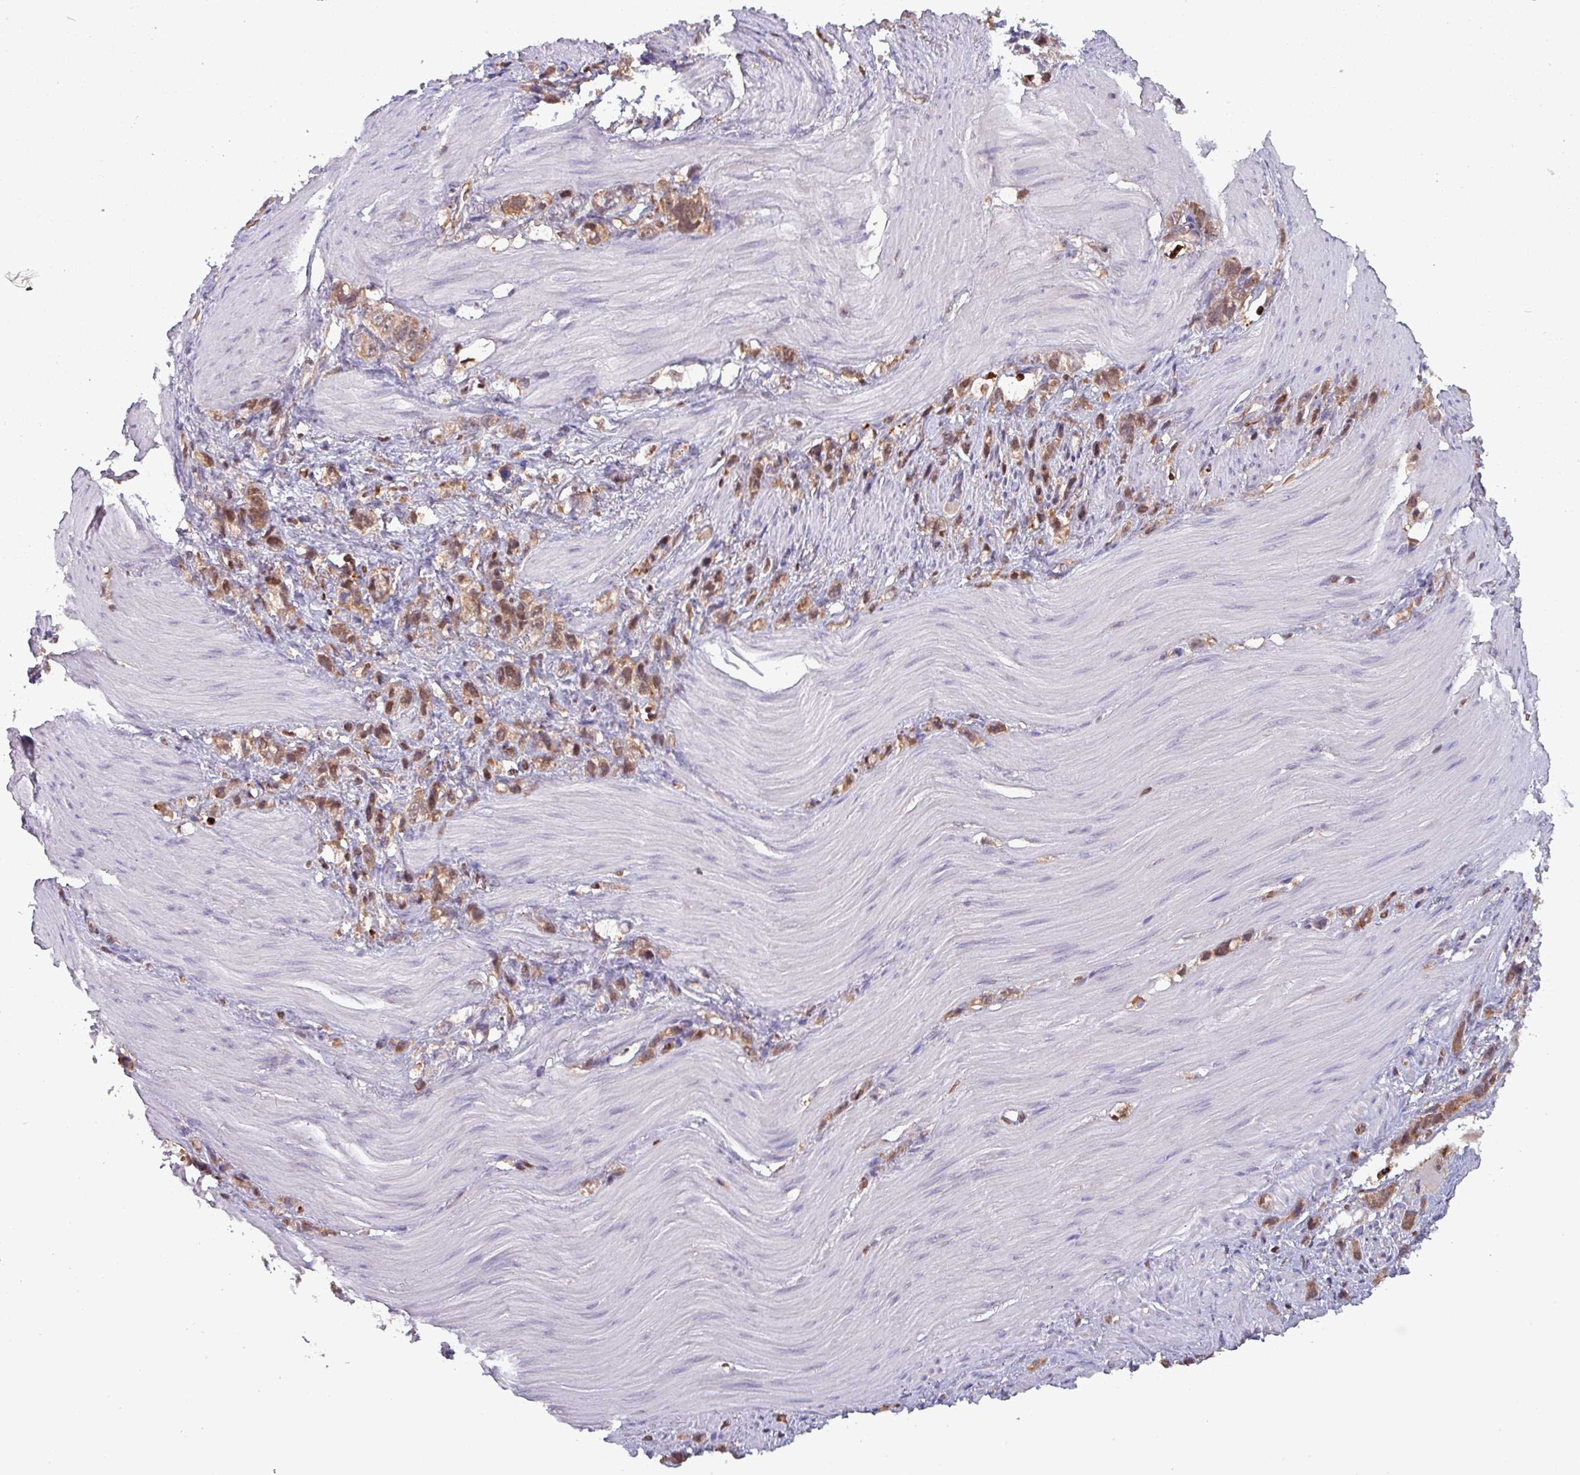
{"staining": {"intensity": "moderate", "quantity": ">75%", "location": "cytoplasmic/membranous,nuclear"}, "tissue": "stomach cancer", "cell_type": "Tumor cells", "image_type": "cancer", "snomed": [{"axis": "morphology", "description": "Adenocarcinoma, NOS"}, {"axis": "topography", "description": "Stomach"}], "caption": "Stomach cancer was stained to show a protein in brown. There is medium levels of moderate cytoplasmic/membranous and nuclear expression in about >75% of tumor cells.", "gene": "PSMB8", "patient": {"sex": "female", "age": 65}}